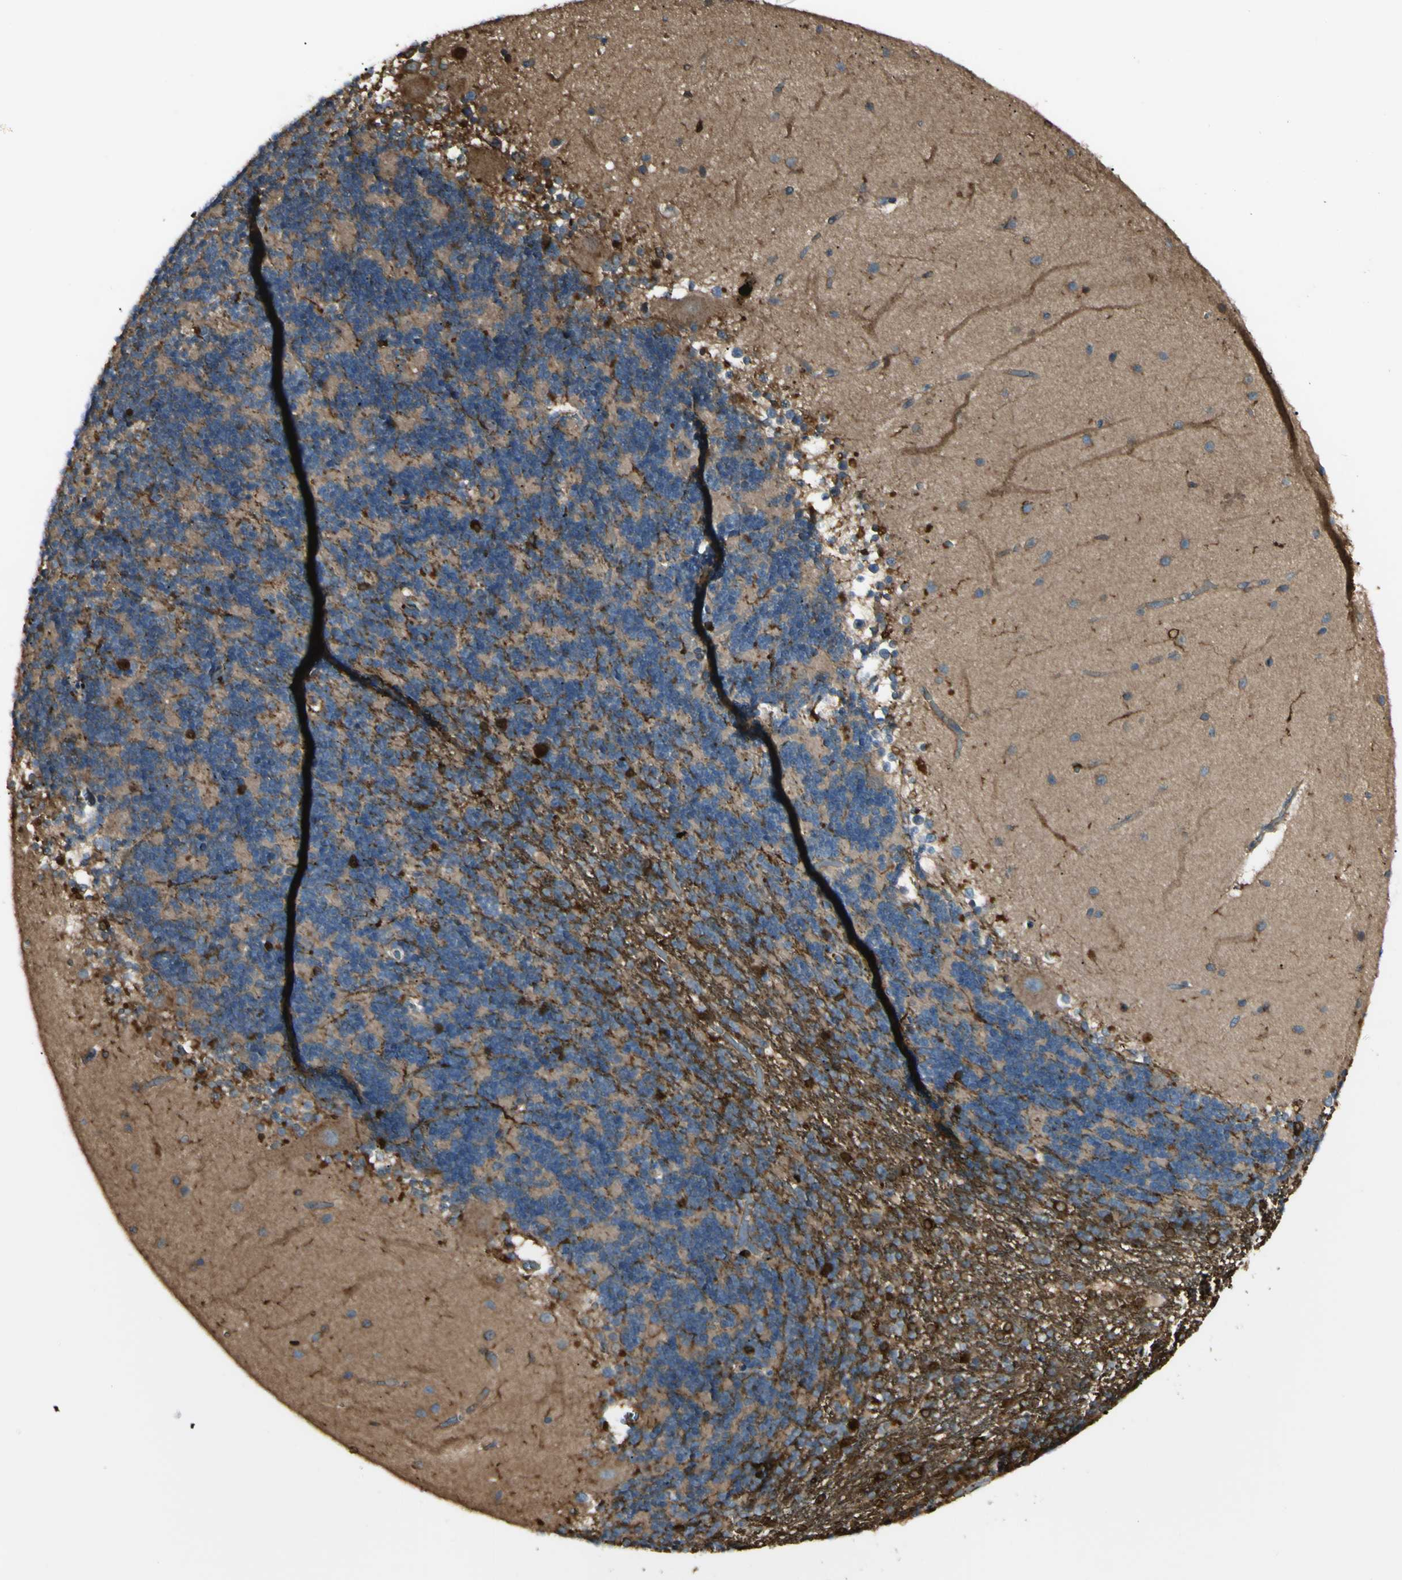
{"staining": {"intensity": "weak", "quantity": "<25%", "location": "cytoplasmic/membranous"}, "tissue": "cerebellum", "cell_type": "Cells in granular layer", "image_type": "normal", "snomed": [{"axis": "morphology", "description": "Normal tissue, NOS"}, {"axis": "topography", "description": "Cerebellum"}], "caption": "IHC photomicrograph of normal cerebellum: cerebellum stained with DAB demonstrates no significant protein positivity in cells in granular layer.", "gene": "PTPN12", "patient": {"sex": "female", "age": 54}}